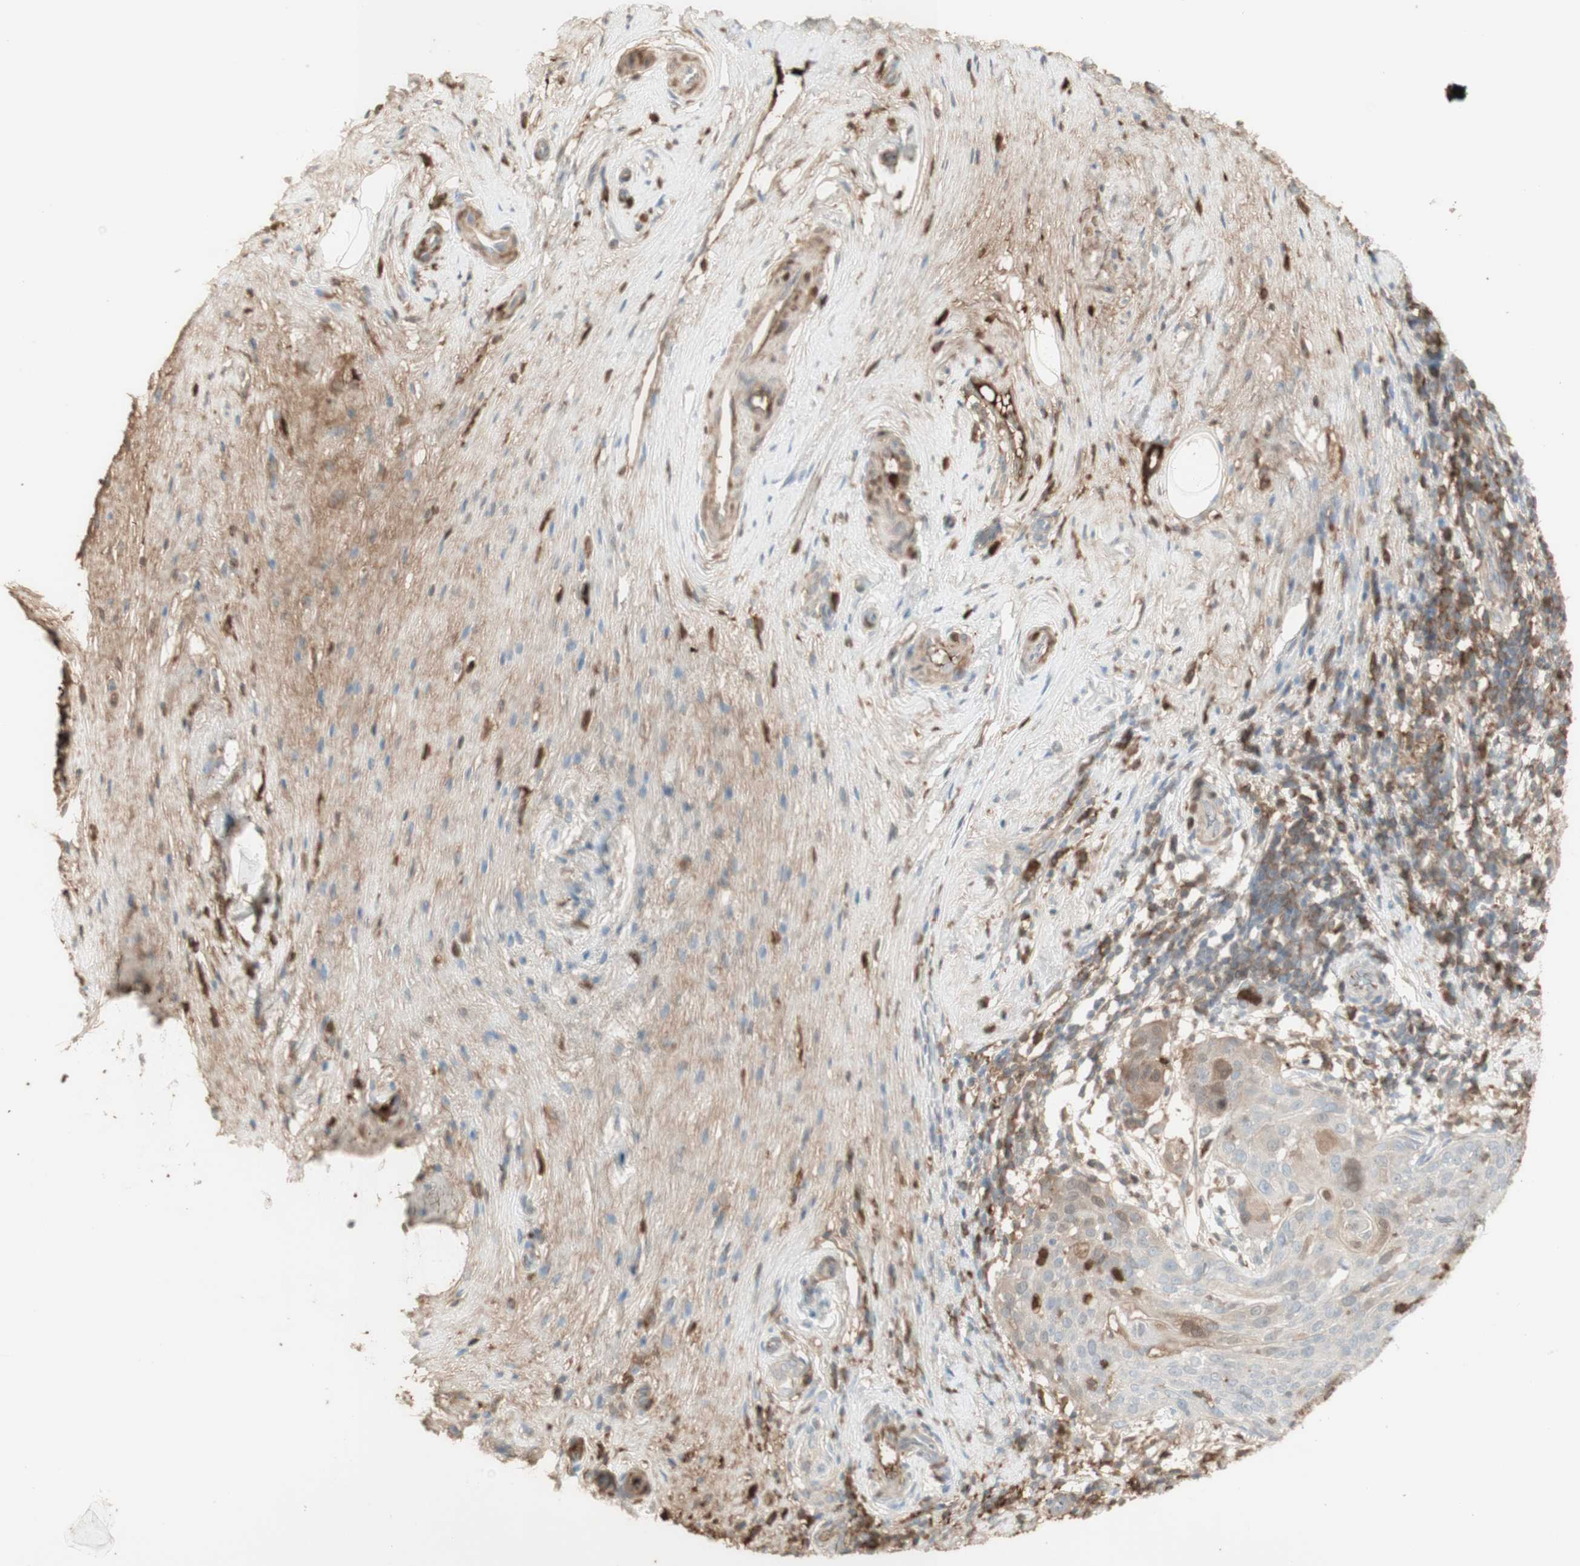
{"staining": {"intensity": "weak", "quantity": "25%-75%", "location": "cytoplasmic/membranous,nuclear"}, "tissue": "cervical cancer", "cell_type": "Tumor cells", "image_type": "cancer", "snomed": [{"axis": "morphology", "description": "Squamous cell carcinoma, NOS"}, {"axis": "topography", "description": "Cervix"}], "caption": "Protein staining of cervical cancer tissue exhibits weak cytoplasmic/membranous and nuclear staining in about 25%-75% of tumor cells.", "gene": "NID1", "patient": {"sex": "female", "age": 51}}